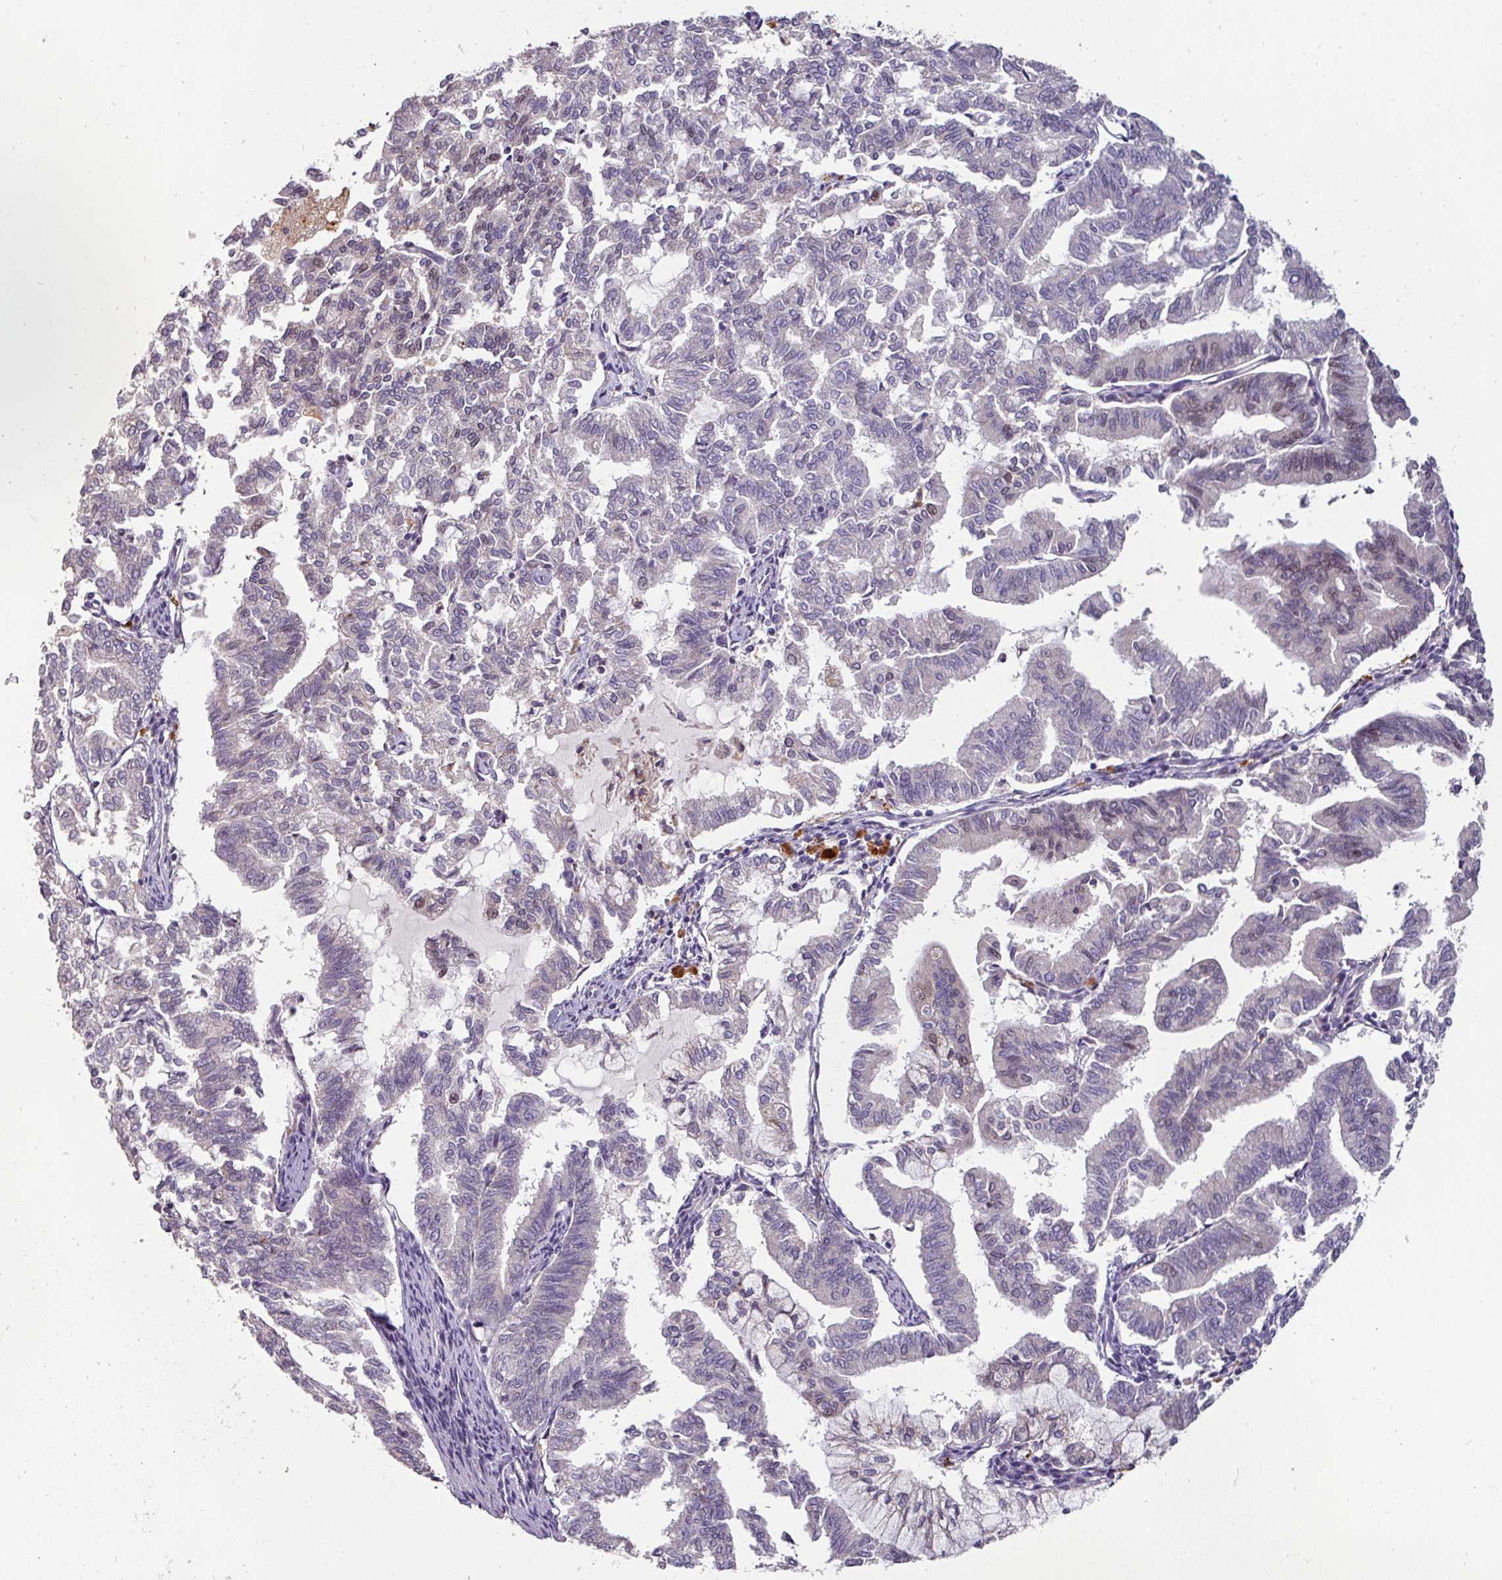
{"staining": {"intensity": "negative", "quantity": "none", "location": "none"}, "tissue": "endometrial cancer", "cell_type": "Tumor cells", "image_type": "cancer", "snomed": [{"axis": "morphology", "description": "Adenocarcinoma, NOS"}, {"axis": "topography", "description": "Endometrium"}], "caption": "DAB immunohistochemical staining of human endometrial cancer reveals no significant expression in tumor cells. (Immunohistochemistry, brightfield microscopy, high magnification).", "gene": "SWSAP1", "patient": {"sex": "female", "age": 79}}